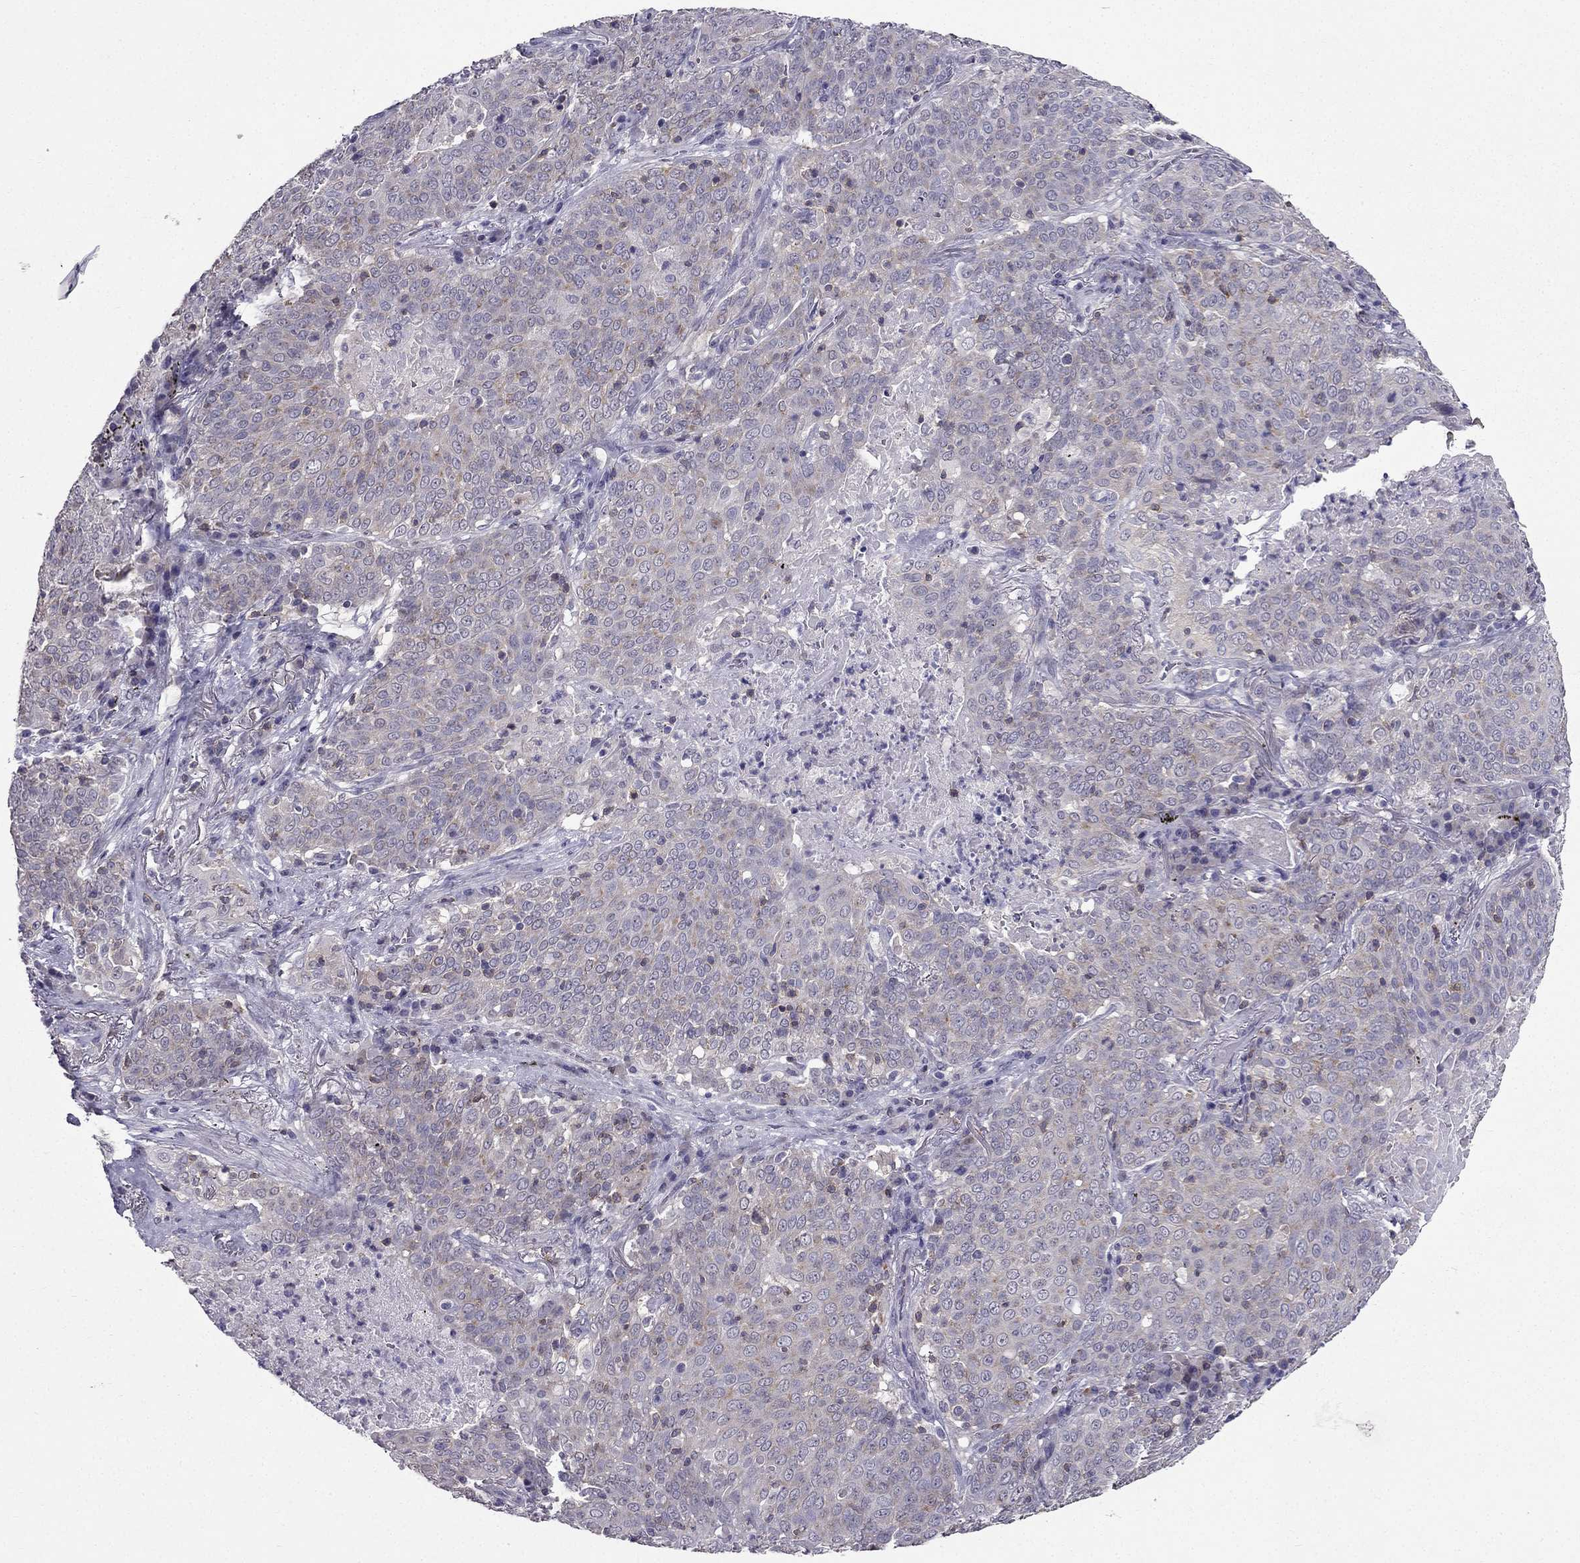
{"staining": {"intensity": "negative", "quantity": "none", "location": "none"}, "tissue": "lung cancer", "cell_type": "Tumor cells", "image_type": "cancer", "snomed": [{"axis": "morphology", "description": "Squamous cell carcinoma, NOS"}, {"axis": "topography", "description": "Lung"}], "caption": "A micrograph of human squamous cell carcinoma (lung) is negative for staining in tumor cells. The staining was performed using DAB to visualize the protein expression in brown, while the nuclei were stained in blue with hematoxylin (Magnification: 20x).", "gene": "AAK1", "patient": {"sex": "male", "age": 82}}